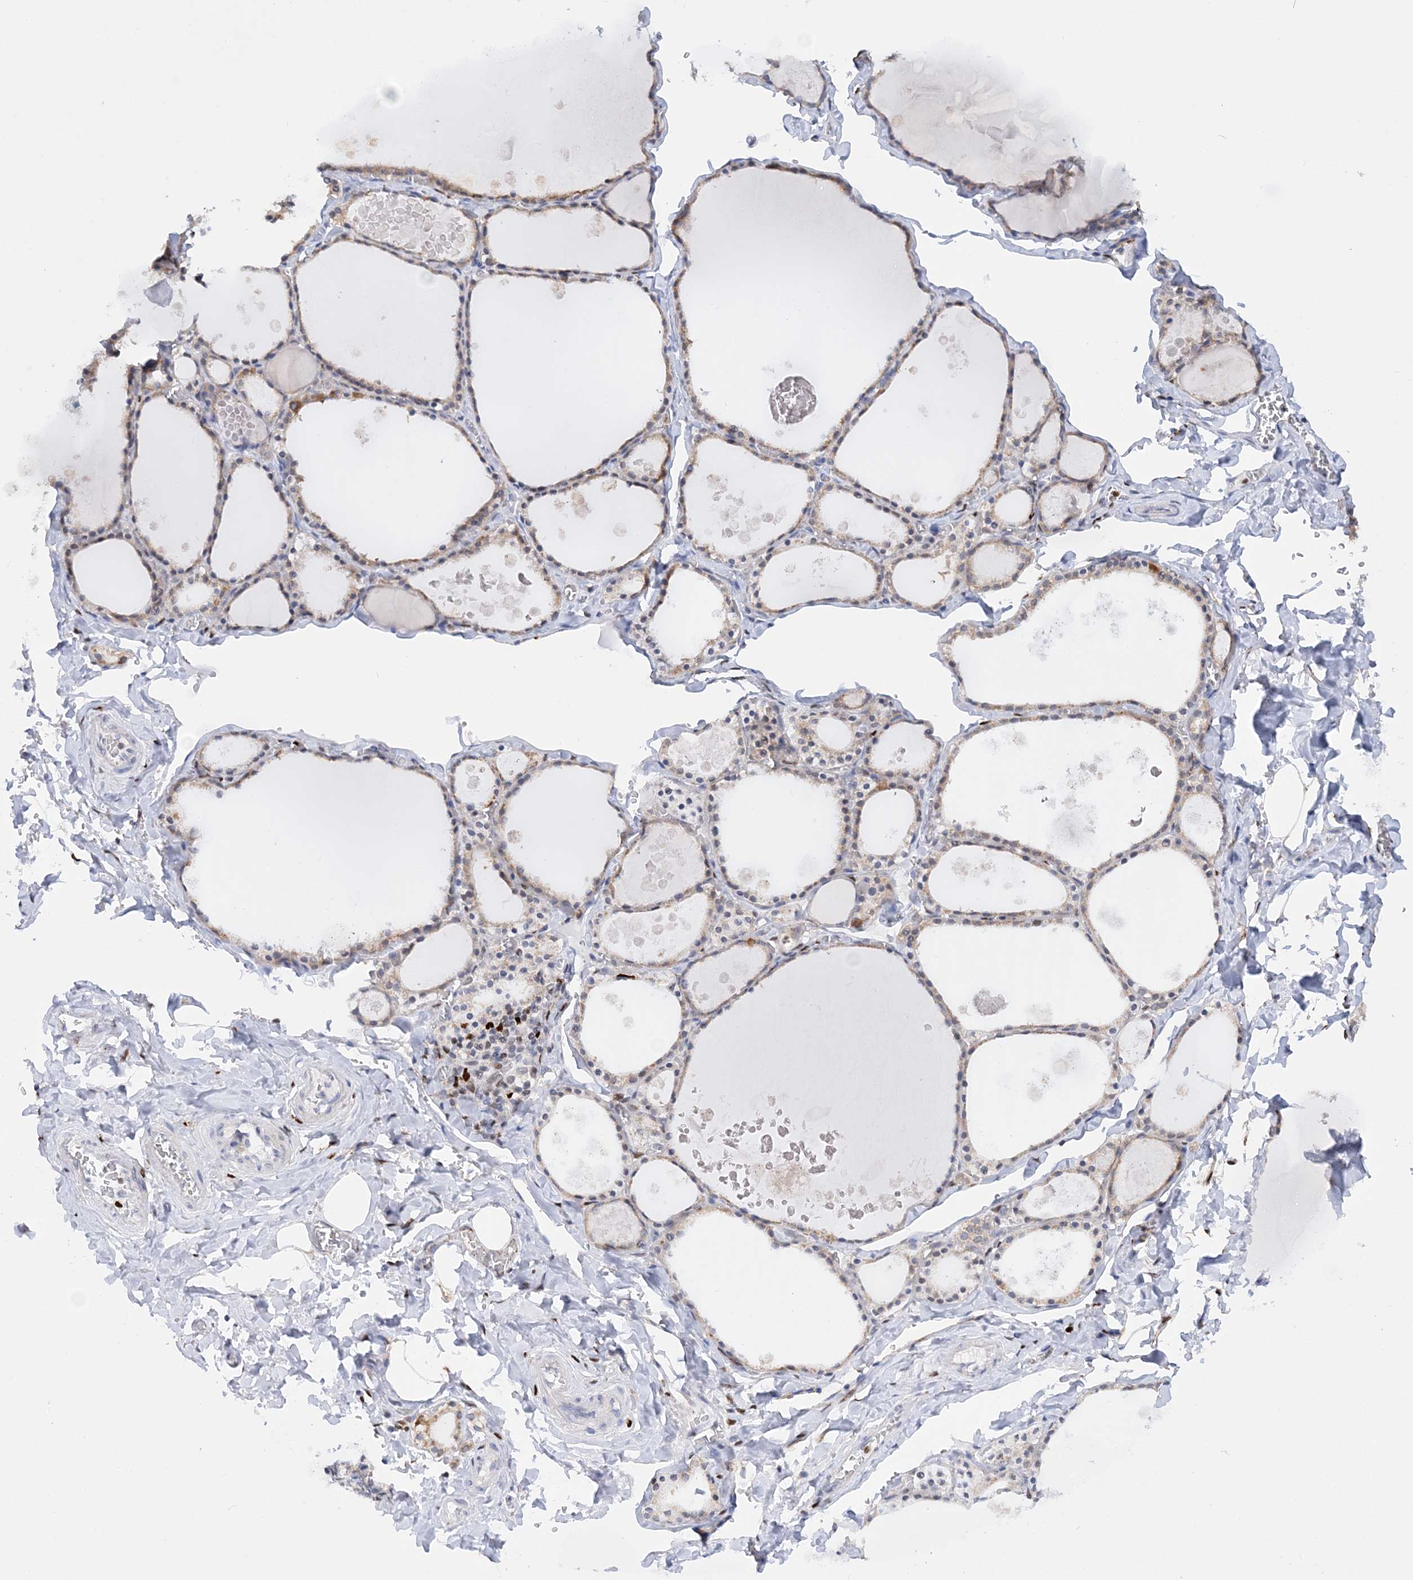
{"staining": {"intensity": "weak", "quantity": "25%-75%", "location": "cytoplasmic/membranous"}, "tissue": "thyroid gland", "cell_type": "Glandular cells", "image_type": "normal", "snomed": [{"axis": "morphology", "description": "Normal tissue, NOS"}, {"axis": "topography", "description": "Thyroid gland"}], "caption": "Immunohistochemical staining of unremarkable human thyroid gland displays low levels of weak cytoplasmic/membranous expression in about 25%-75% of glandular cells.", "gene": "NIT2", "patient": {"sex": "male", "age": 56}}